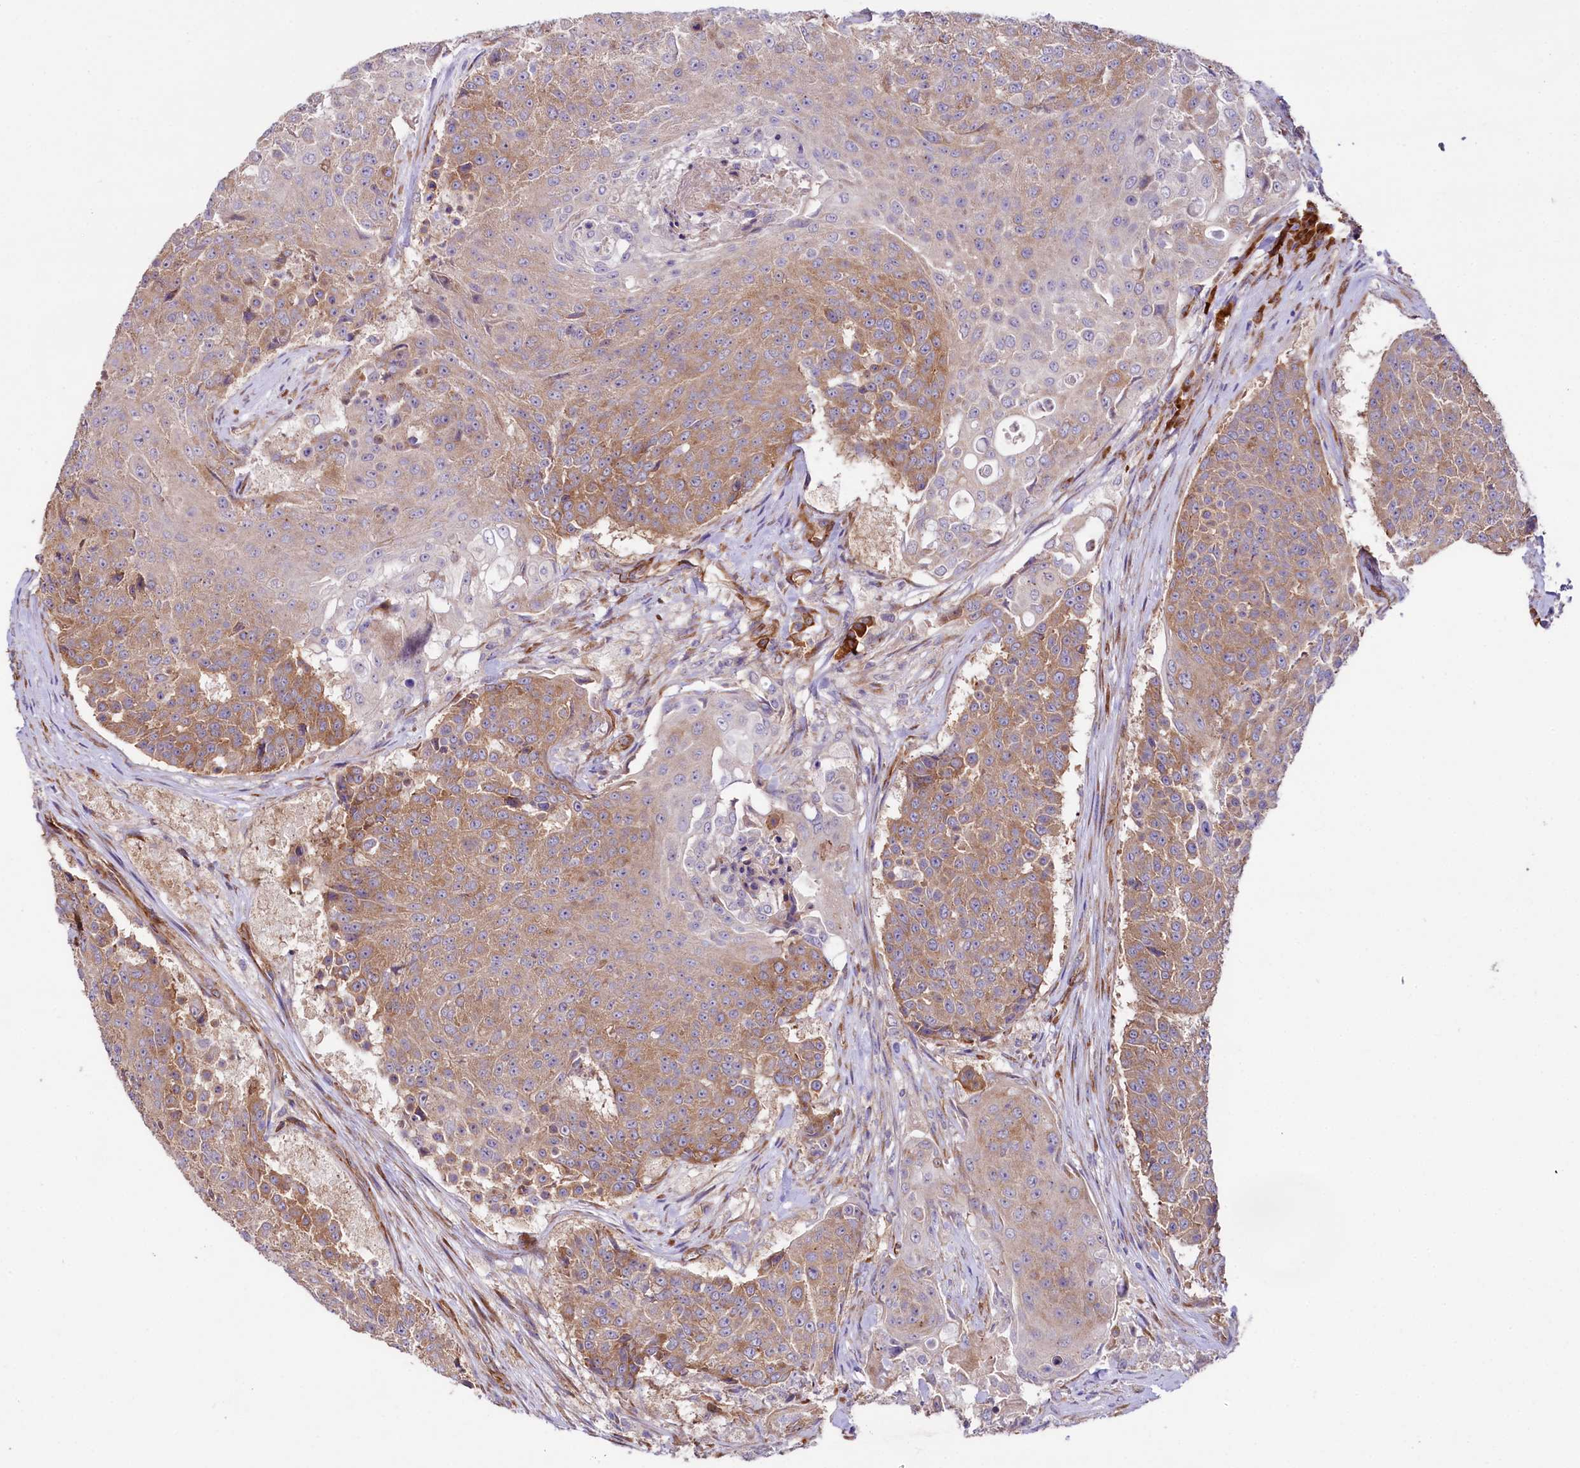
{"staining": {"intensity": "moderate", "quantity": "25%-75%", "location": "cytoplasmic/membranous"}, "tissue": "urothelial cancer", "cell_type": "Tumor cells", "image_type": "cancer", "snomed": [{"axis": "morphology", "description": "Urothelial carcinoma, High grade"}, {"axis": "topography", "description": "Urinary bladder"}], "caption": "Tumor cells demonstrate medium levels of moderate cytoplasmic/membranous expression in approximately 25%-75% of cells in urothelial cancer.", "gene": "SPATS2", "patient": {"sex": "female", "age": 63}}